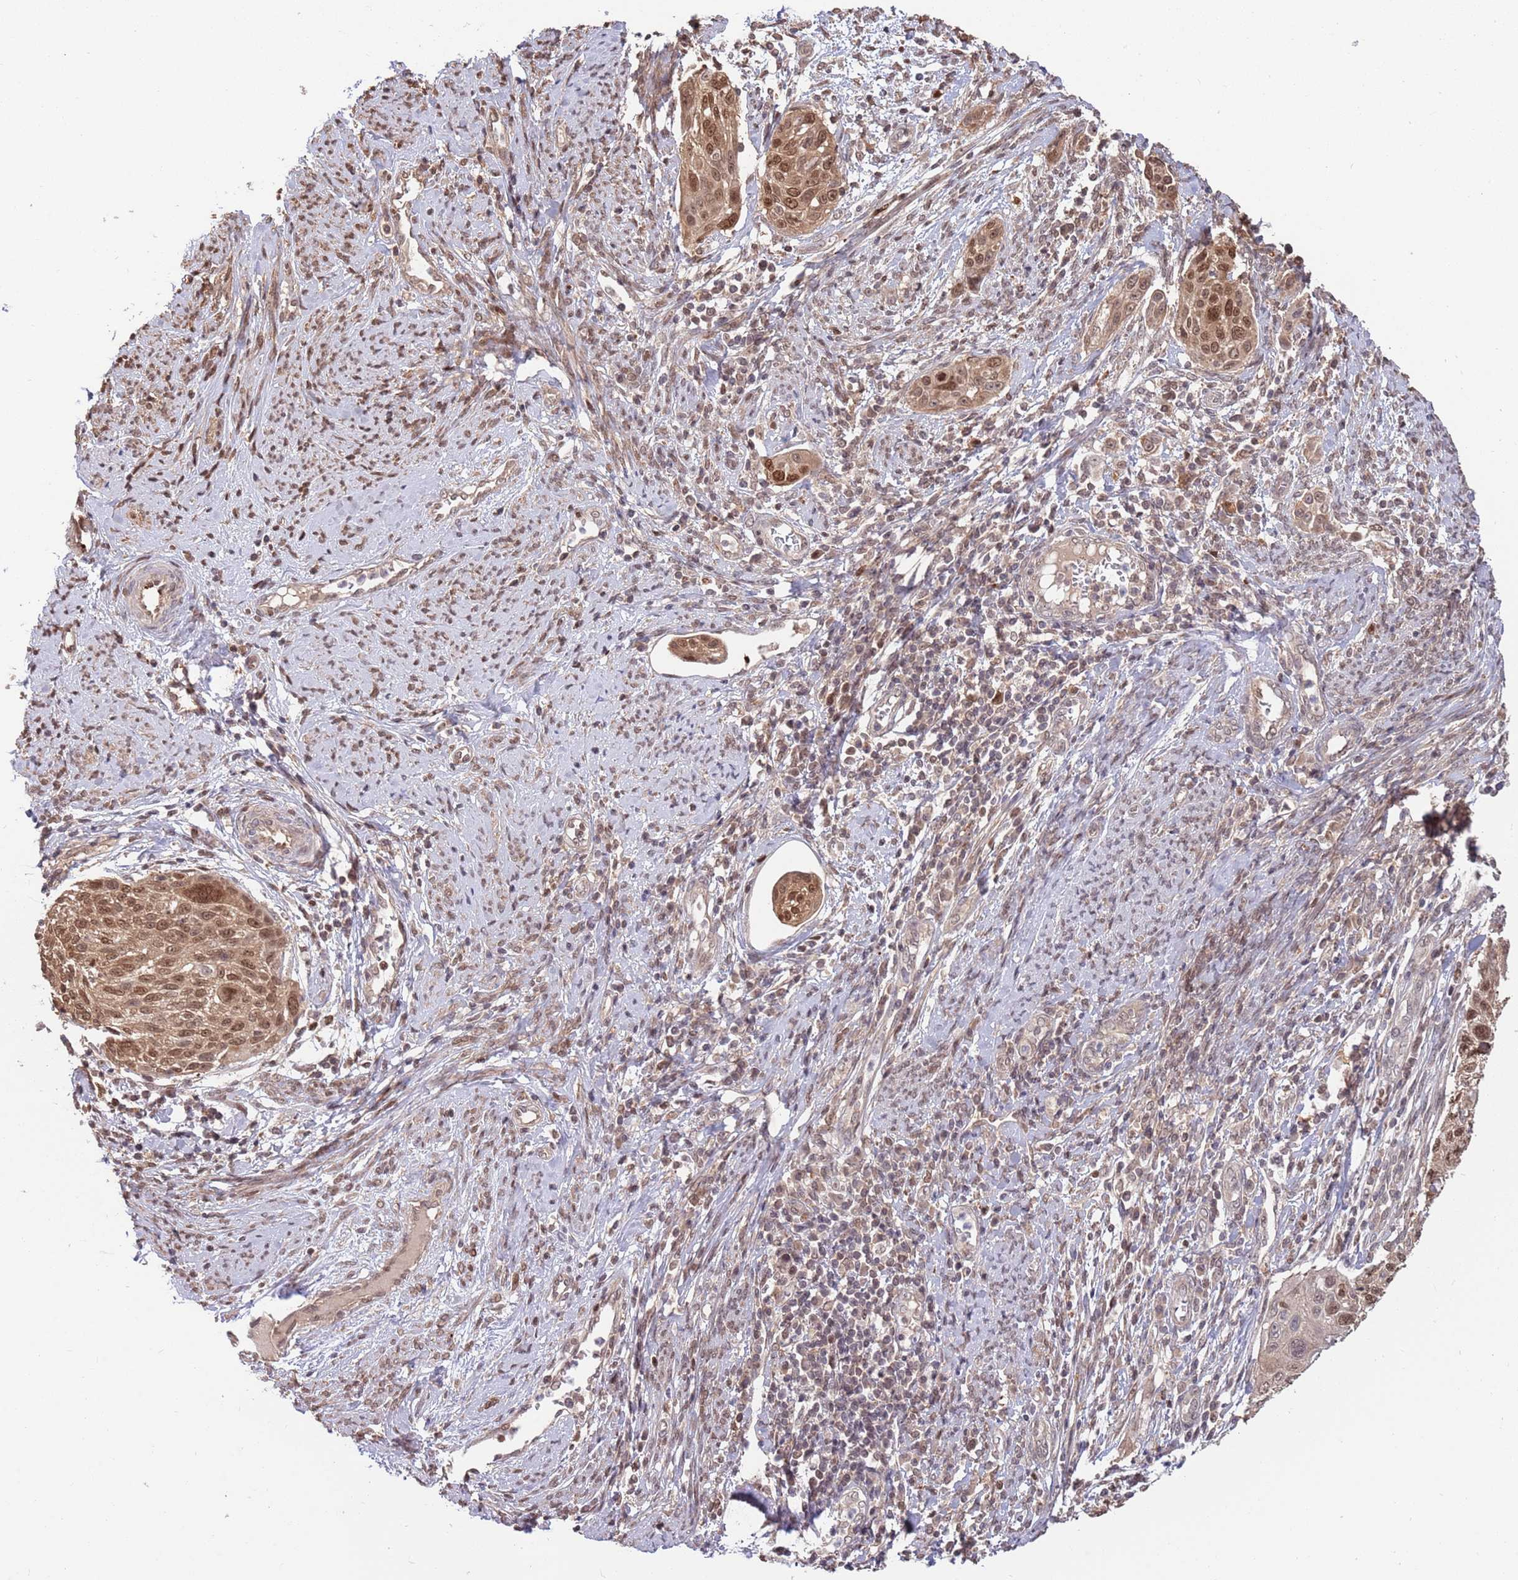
{"staining": {"intensity": "moderate", "quantity": ">75%", "location": "cytoplasmic/membranous,nuclear"}, "tissue": "cervical cancer", "cell_type": "Tumor cells", "image_type": "cancer", "snomed": [{"axis": "morphology", "description": "Squamous cell carcinoma, NOS"}, {"axis": "topography", "description": "Cervix"}], "caption": "Immunohistochemistry staining of cervical cancer (squamous cell carcinoma), which exhibits medium levels of moderate cytoplasmic/membranous and nuclear staining in approximately >75% of tumor cells indicating moderate cytoplasmic/membranous and nuclear protein staining. The staining was performed using DAB (3,3'-diaminobenzidine) (brown) for protein detection and nuclei were counterstained in hematoxylin (blue).", "gene": "SALL1", "patient": {"sex": "female", "age": 70}}